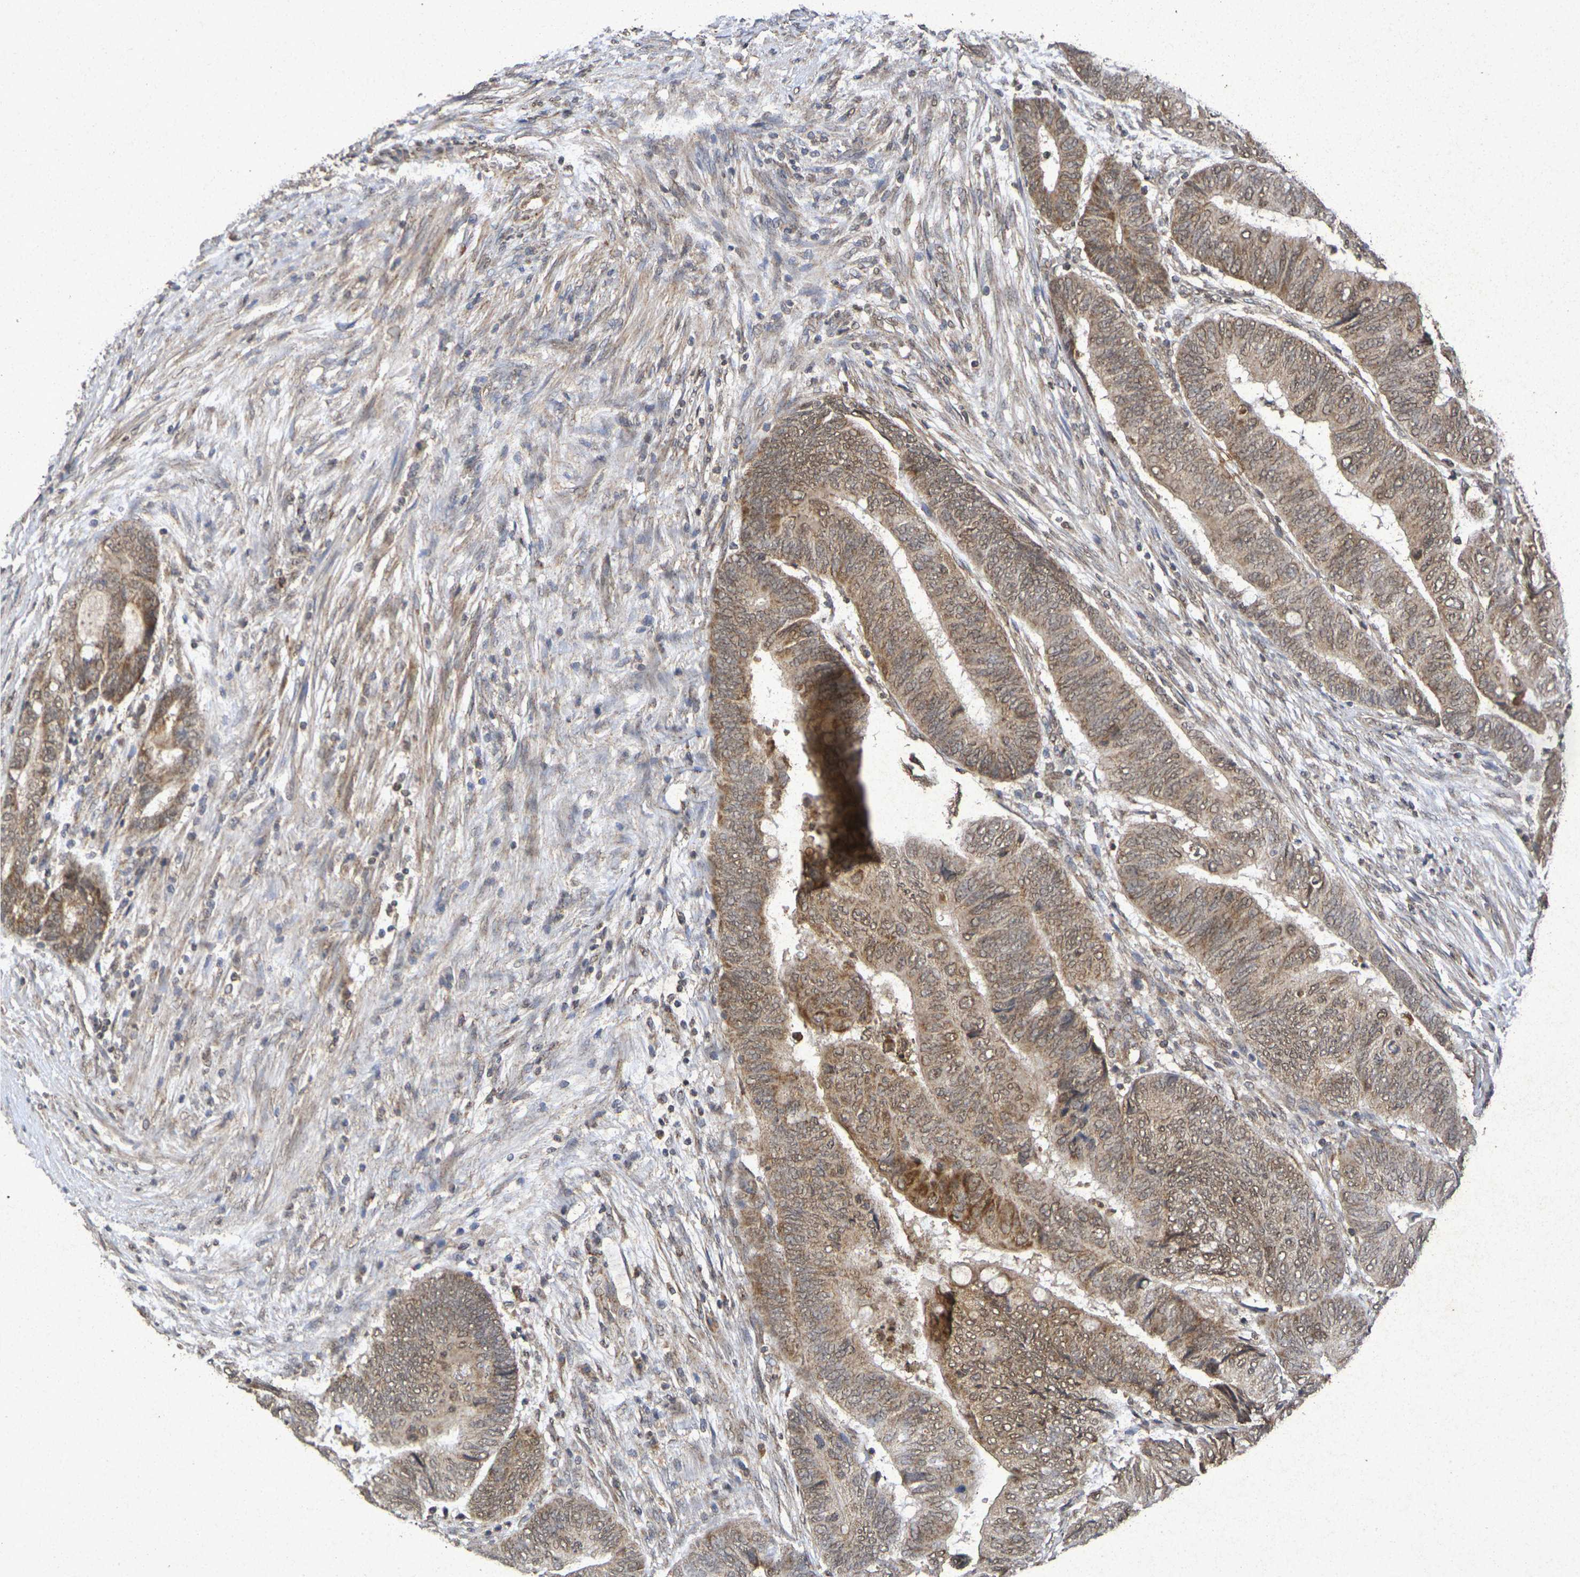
{"staining": {"intensity": "moderate", "quantity": ">75%", "location": "cytoplasmic/membranous,nuclear"}, "tissue": "colorectal cancer", "cell_type": "Tumor cells", "image_type": "cancer", "snomed": [{"axis": "morphology", "description": "Normal tissue, NOS"}, {"axis": "morphology", "description": "Adenocarcinoma, NOS"}, {"axis": "topography", "description": "Rectum"}, {"axis": "topography", "description": "Peripheral nerve tissue"}], "caption": "This histopathology image displays IHC staining of human adenocarcinoma (colorectal), with medium moderate cytoplasmic/membranous and nuclear positivity in about >75% of tumor cells.", "gene": "GUCY1A2", "patient": {"sex": "male", "age": 92}}